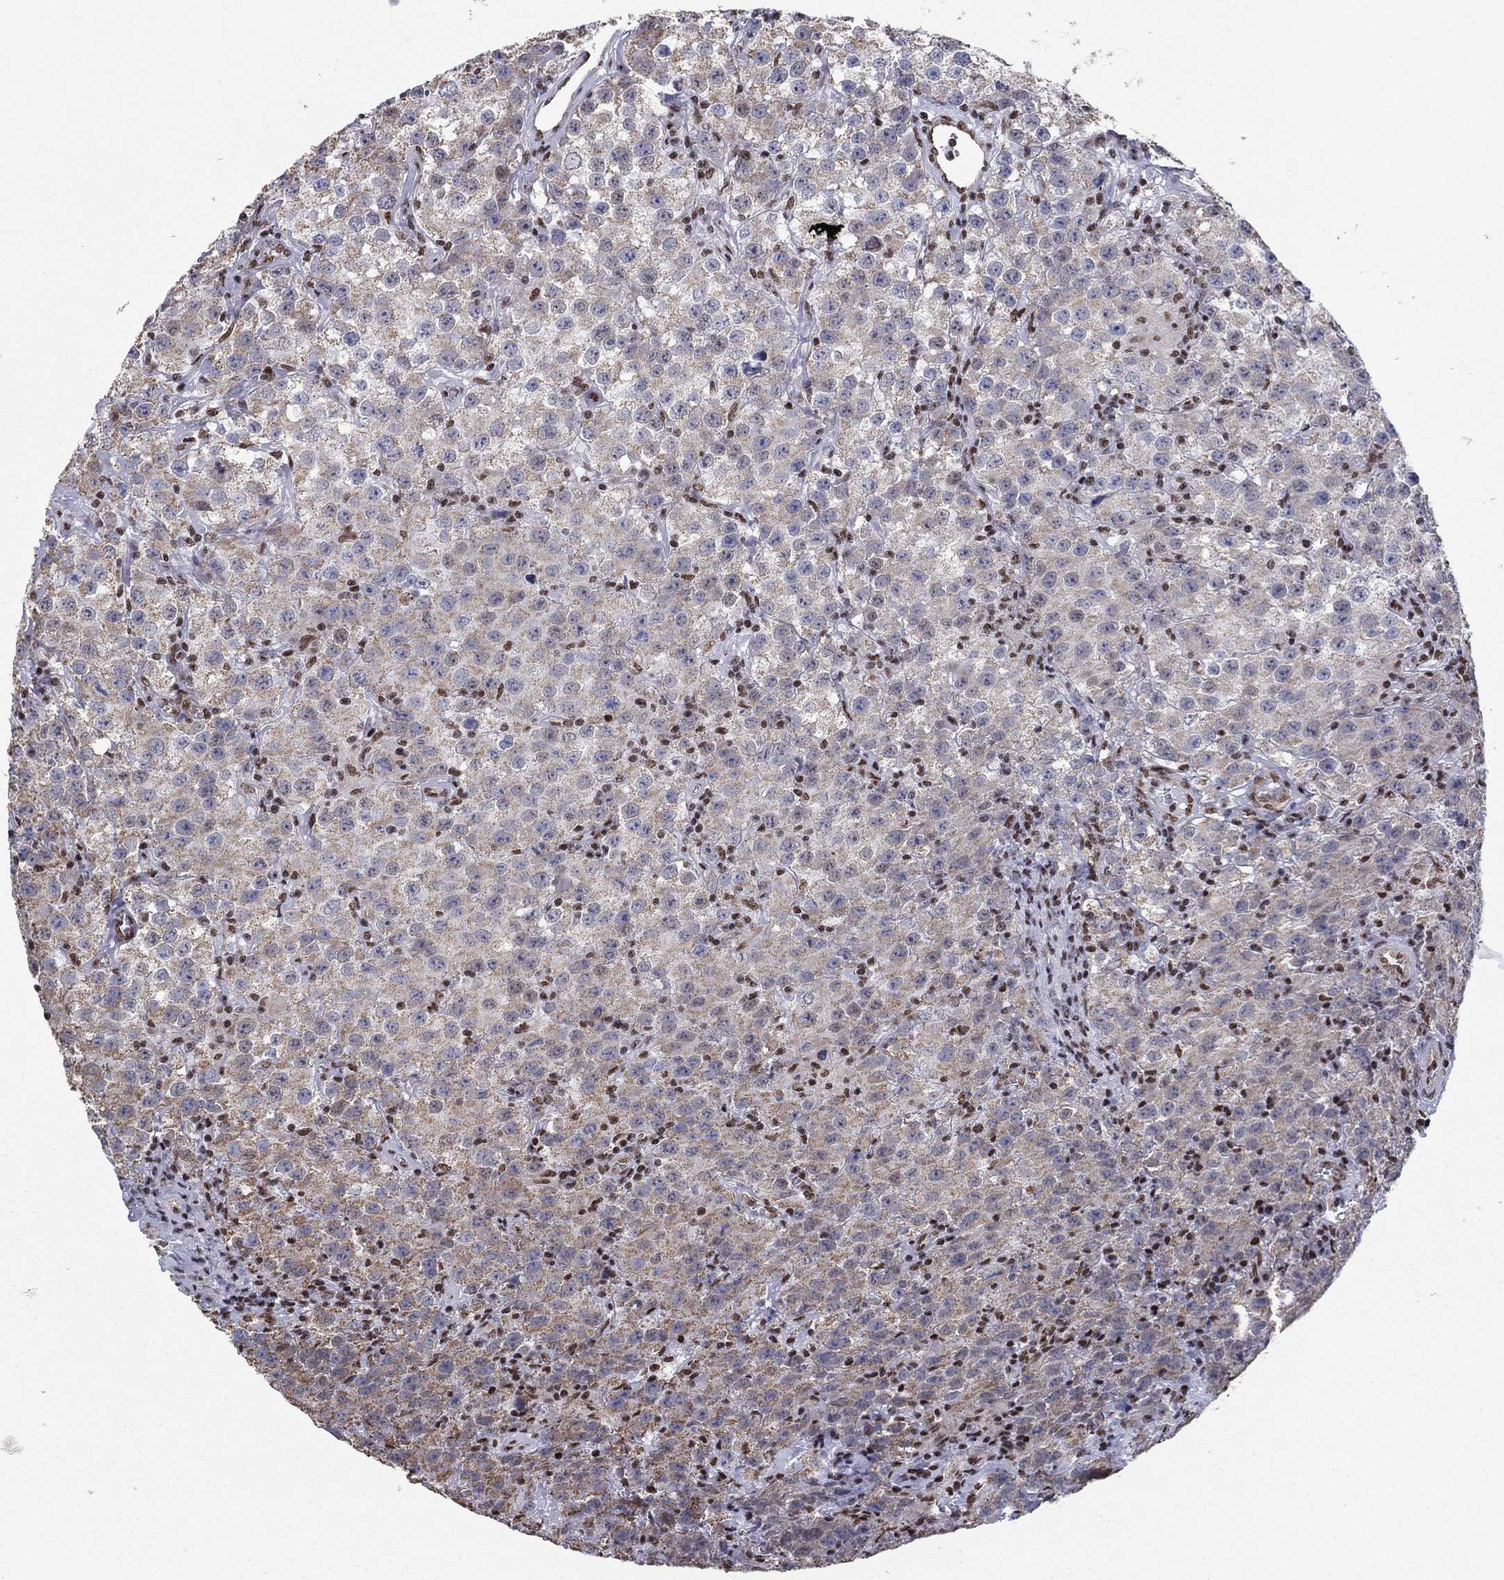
{"staining": {"intensity": "weak", "quantity": "25%-75%", "location": "cytoplasmic/membranous"}, "tissue": "testis cancer", "cell_type": "Tumor cells", "image_type": "cancer", "snomed": [{"axis": "morphology", "description": "Seminoma, NOS"}, {"axis": "topography", "description": "Testis"}], "caption": "A micrograph of human testis cancer (seminoma) stained for a protein reveals weak cytoplasmic/membranous brown staining in tumor cells. (IHC, brightfield microscopy, high magnification).", "gene": "N4BP2", "patient": {"sex": "male", "age": 52}}